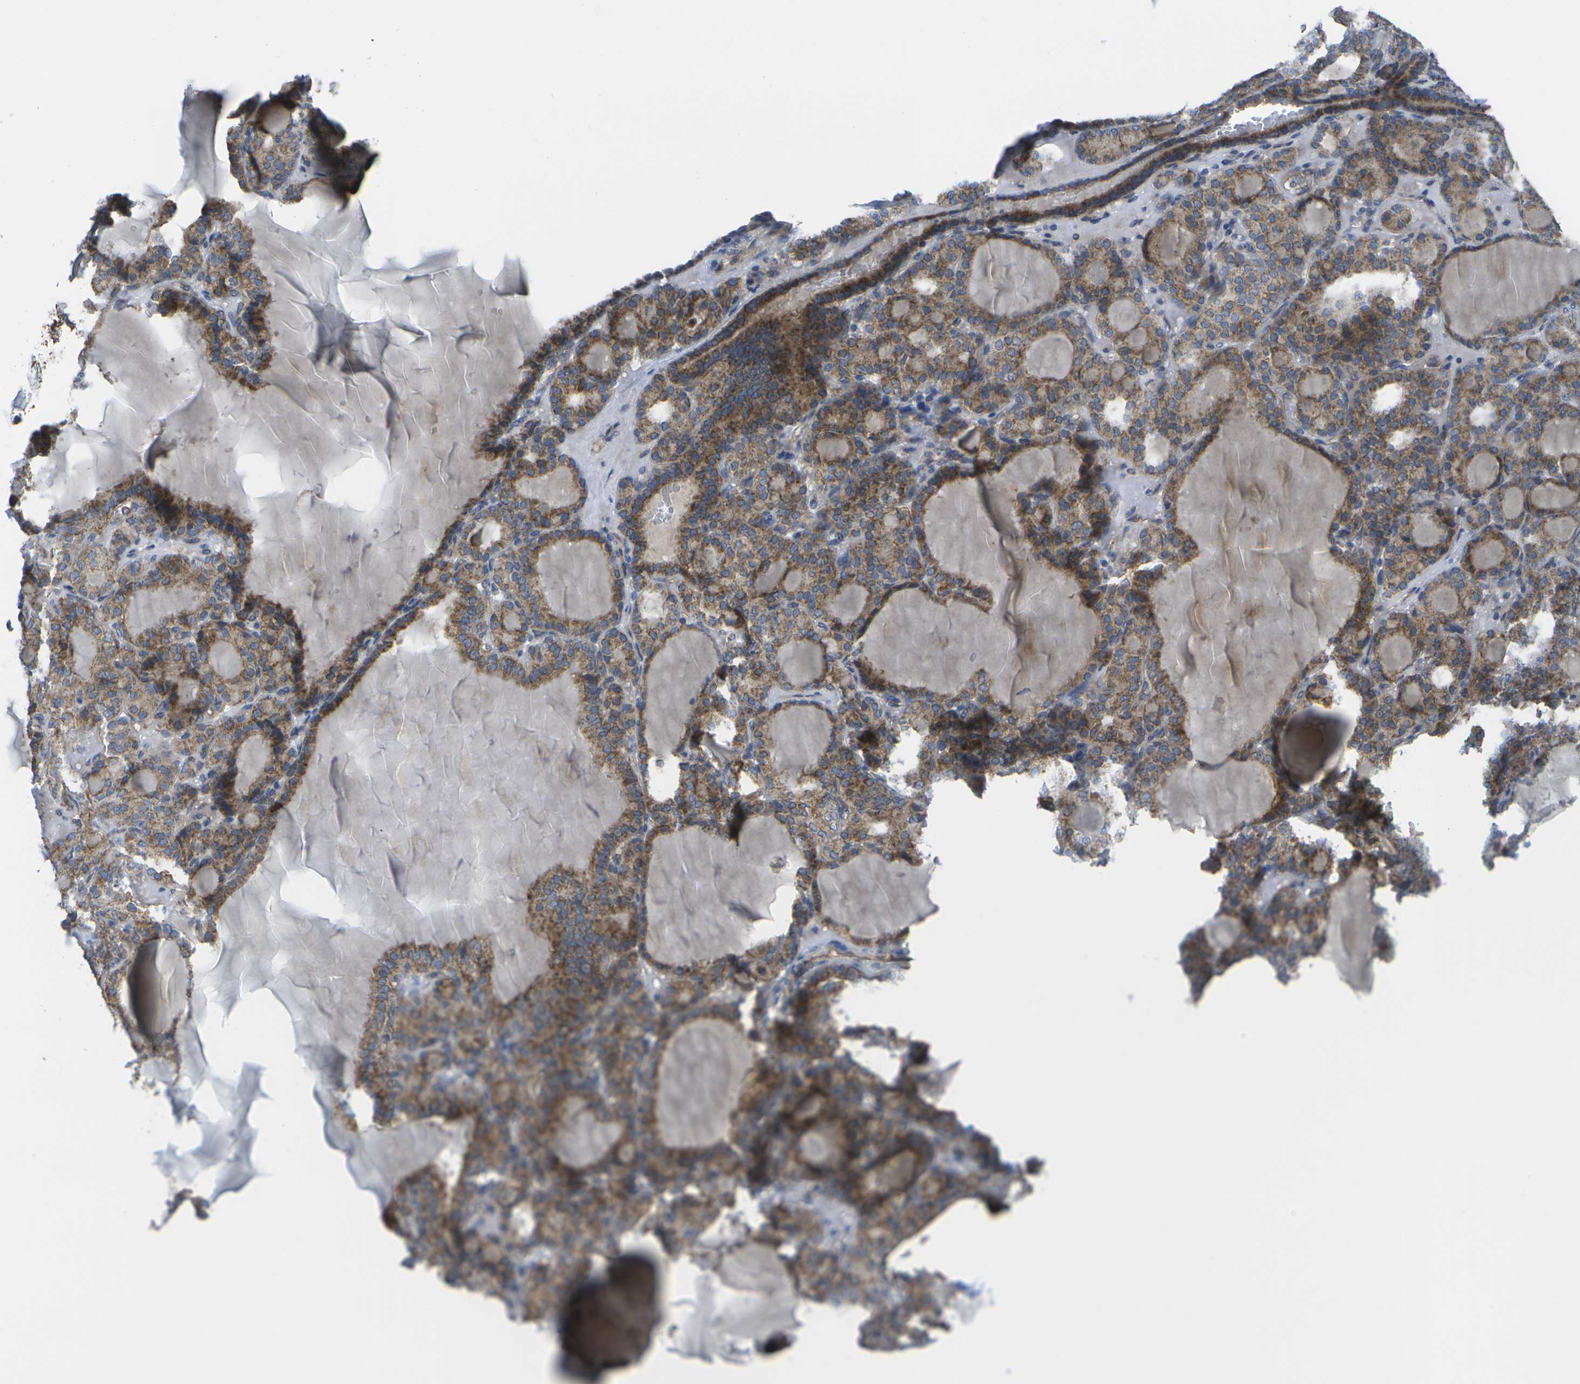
{"staining": {"intensity": "strong", "quantity": ">75%", "location": "cytoplasmic/membranous"}, "tissue": "thyroid gland", "cell_type": "Glandular cells", "image_type": "normal", "snomed": [{"axis": "morphology", "description": "Normal tissue, NOS"}, {"axis": "topography", "description": "Thyroid gland"}], "caption": "A high-resolution image shows immunohistochemistry staining of unremarkable thyroid gland, which displays strong cytoplasmic/membranous positivity in approximately >75% of glandular cells.", "gene": "DPM3", "patient": {"sex": "female", "age": 28}}